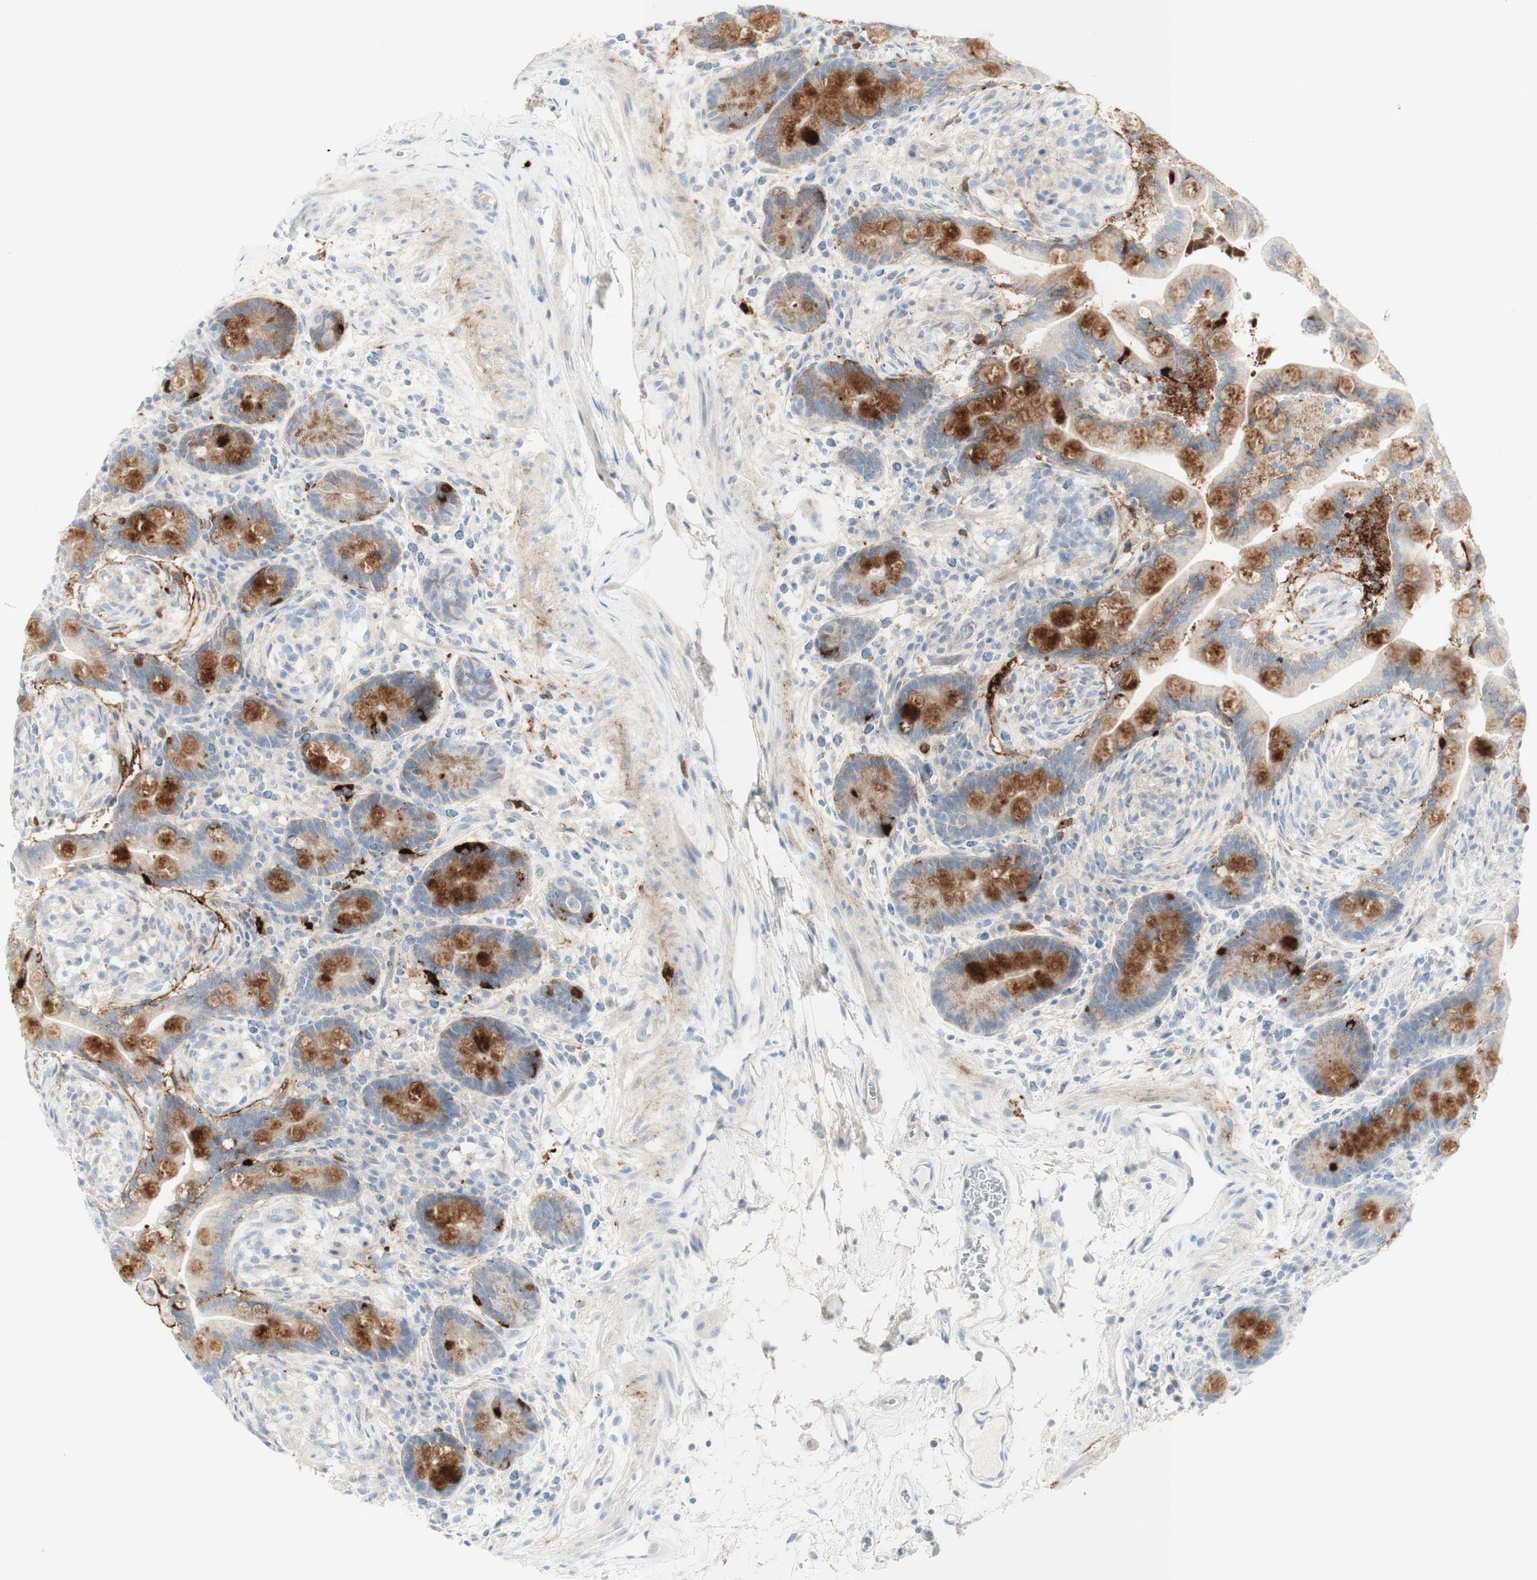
{"staining": {"intensity": "negative", "quantity": "none", "location": "none"}, "tissue": "colon", "cell_type": "Endothelial cells", "image_type": "normal", "snomed": [{"axis": "morphology", "description": "Normal tissue, NOS"}, {"axis": "topography", "description": "Colon"}], "caption": "Immunohistochemistry (IHC) image of benign colon stained for a protein (brown), which displays no staining in endothelial cells. (Brightfield microscopy of DAB immunohistochemistry (IHC) at high magnification).", "gene": "MDK", "patient": {"sex": "male", "age": 73}}